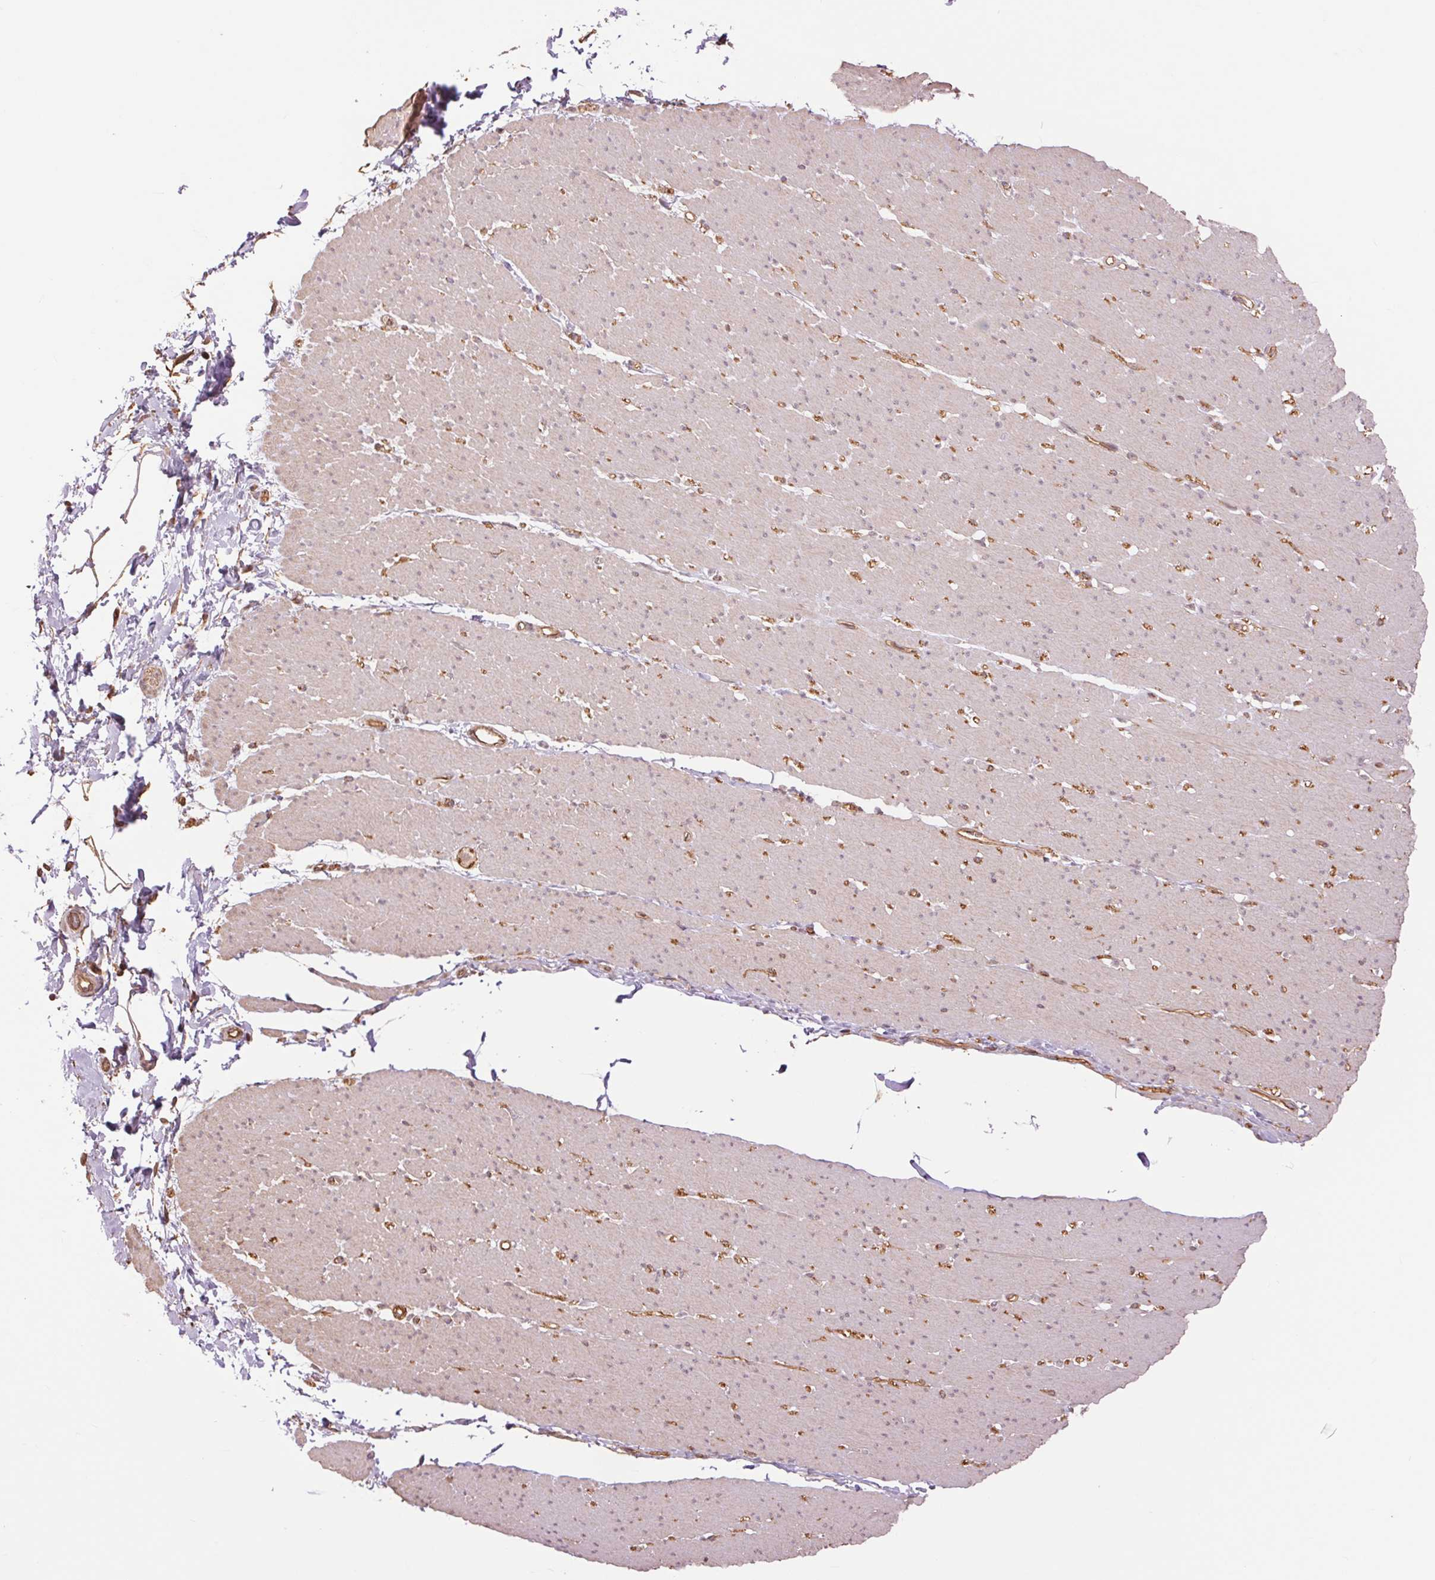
{"staining": {"intensity": "negative", "quantity": "none", "location": "none"}, "tissue": "smooth muscle", "cell_type": "Smooth muscle cells", "image_type": "normal", "snomed": [{"axis": "morphology", "description": "Normal tissue, NOS"}, {"axis": "topography", "description": "Smooth muscle"}, {"axis": "topography", "description": "Rectum"}], "caption": "High magnification brightfield microscopy of unremarkable smooth muscle stained with DAB (3,3'-diaminobenzidine) (brown) and counterstained with hematoxylin (blue): smooth muscle cells show no significant positivity.", "gene": "PALM", "patient": {"sex": "male", "age": 53}}